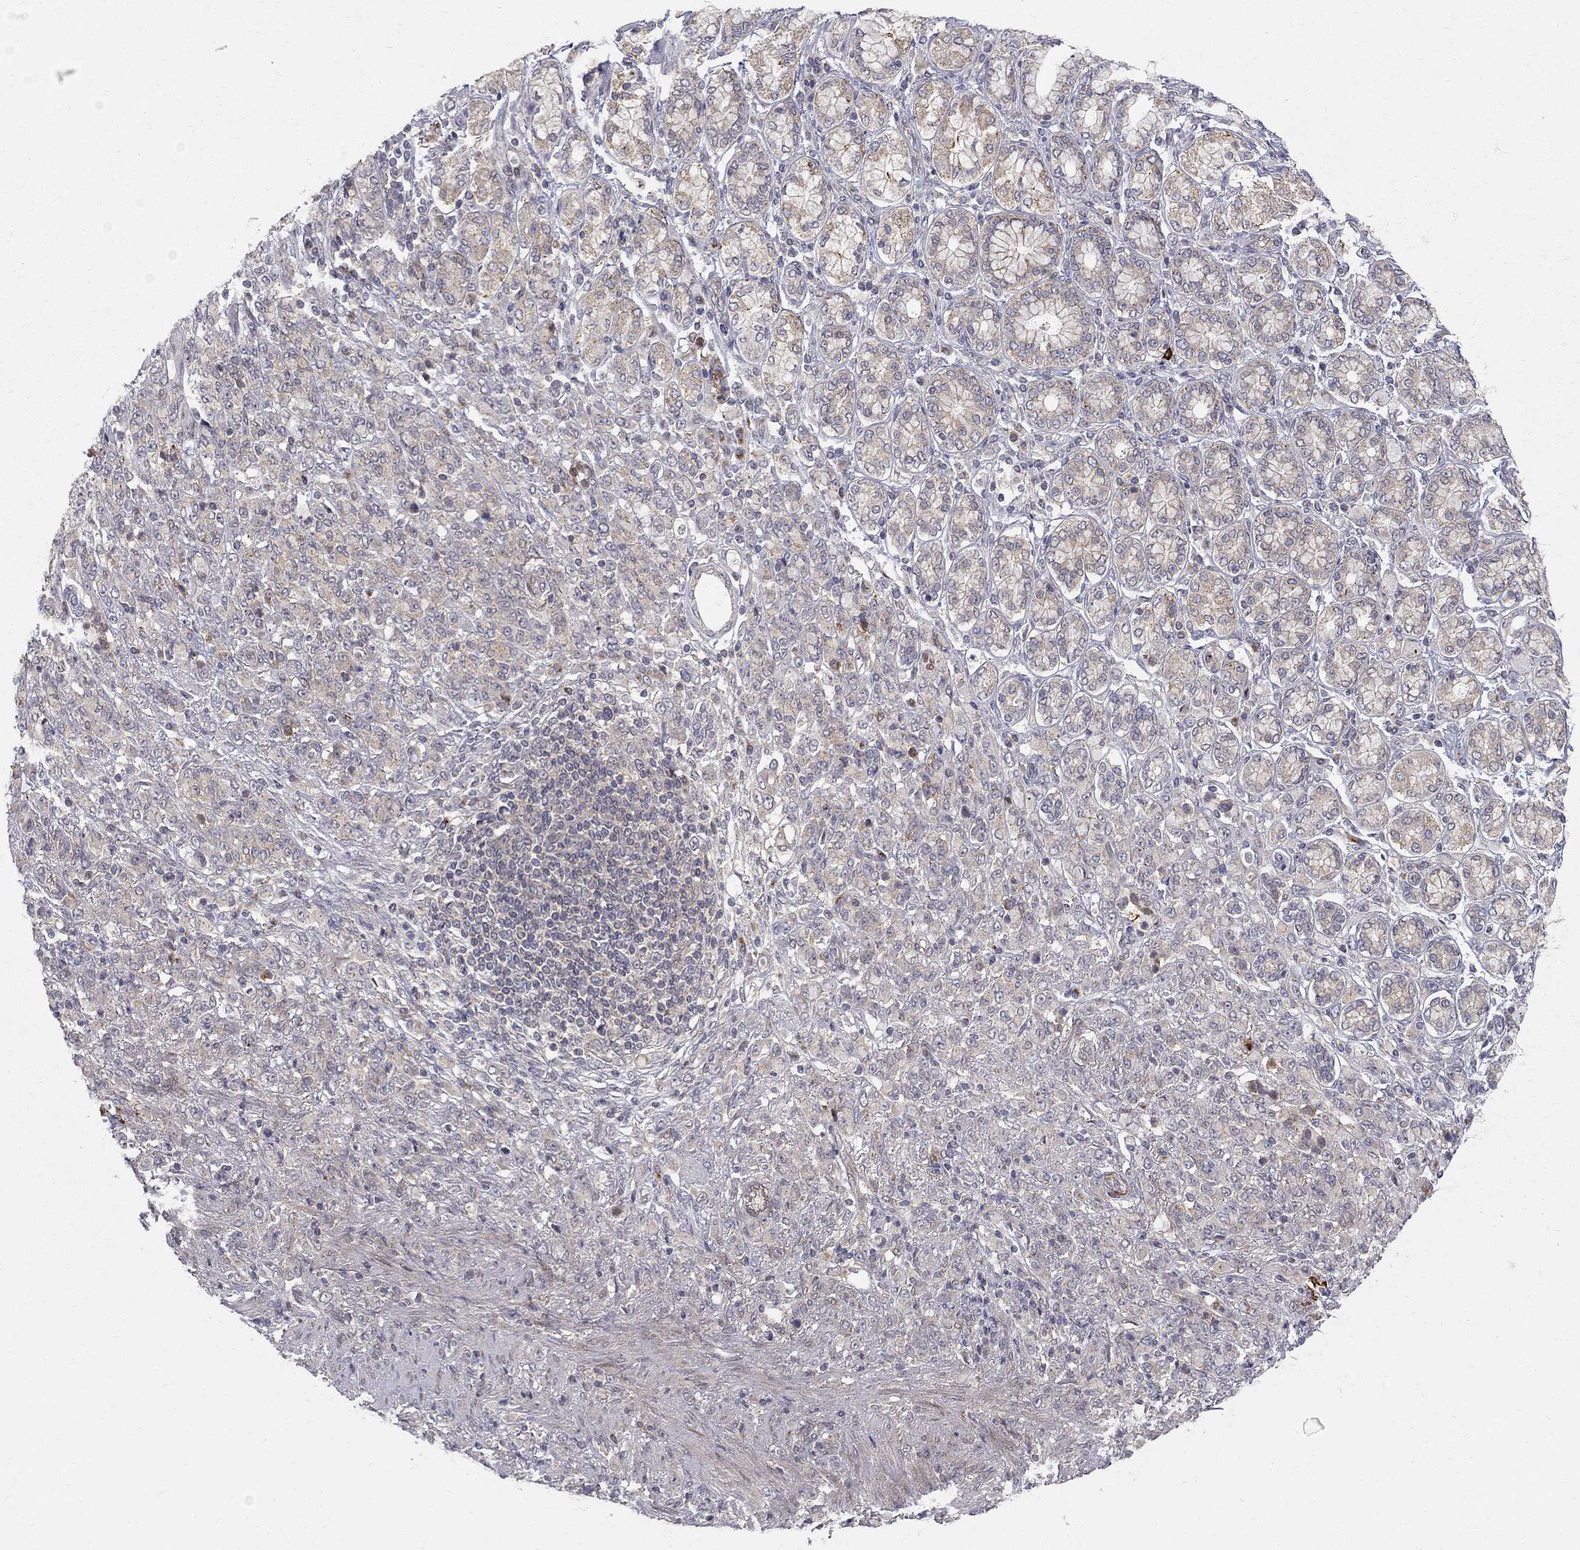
{"staining": {"intensity": "negative", "quantity": "none", "location": "none"}, "tissue": "stomach cancer", "cell_type": "Tumor cells", "image_type": "cancer", "snomed": [{"axis": "morphology", "description": "Normal tissue, NOS"}, {"axis": "morphology", "description": "Adenocarcinoma, NOS"}, {"axis": "topography", "description": "Stomach"}], "caption": "The photomicrograph exhibits no significant expression in tumor cells of stomach cancer (adenocarcinoma).", "gene": "WDR19", "patient": {"sex": "female", "age": 79}}